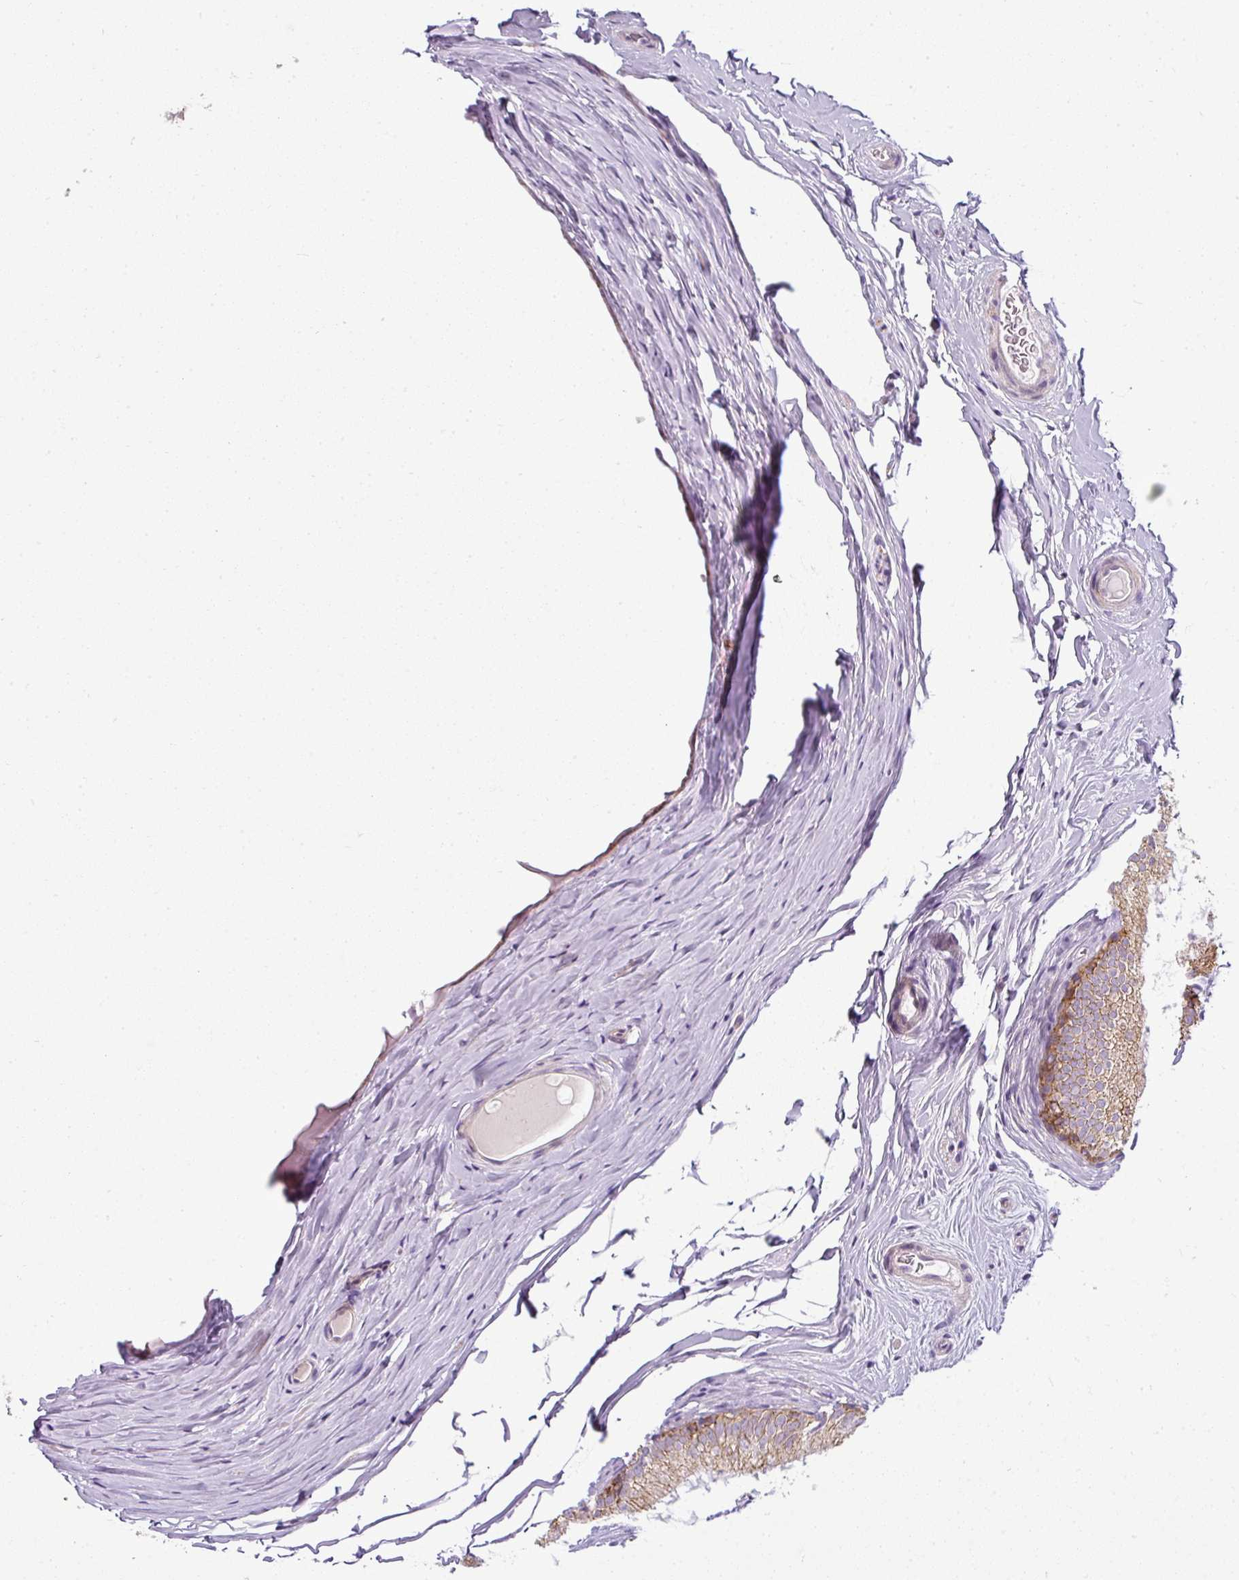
{"staining": {"intensity": "moderate", "quantity": ">75%", "location": "cytoplasmic/membranous"}, "tissue": "epididymis", "cell_type": "Glandular cells", "image_type": "normal", "snomed": [{"axis": "morphology", "description": "Normal tissue, NOS"}, {"axis": "topography", "description": "Epididymis"}], "caption": "Epididymis stained for a protein displays moderate cytoplasmic/membranous positivity in glandular cells. Ihc stains the protein of interest in brown and the nuclei are stained blue.", "gene": "ANKRD18A", "patient": {"sex": "male", "age": 25}}